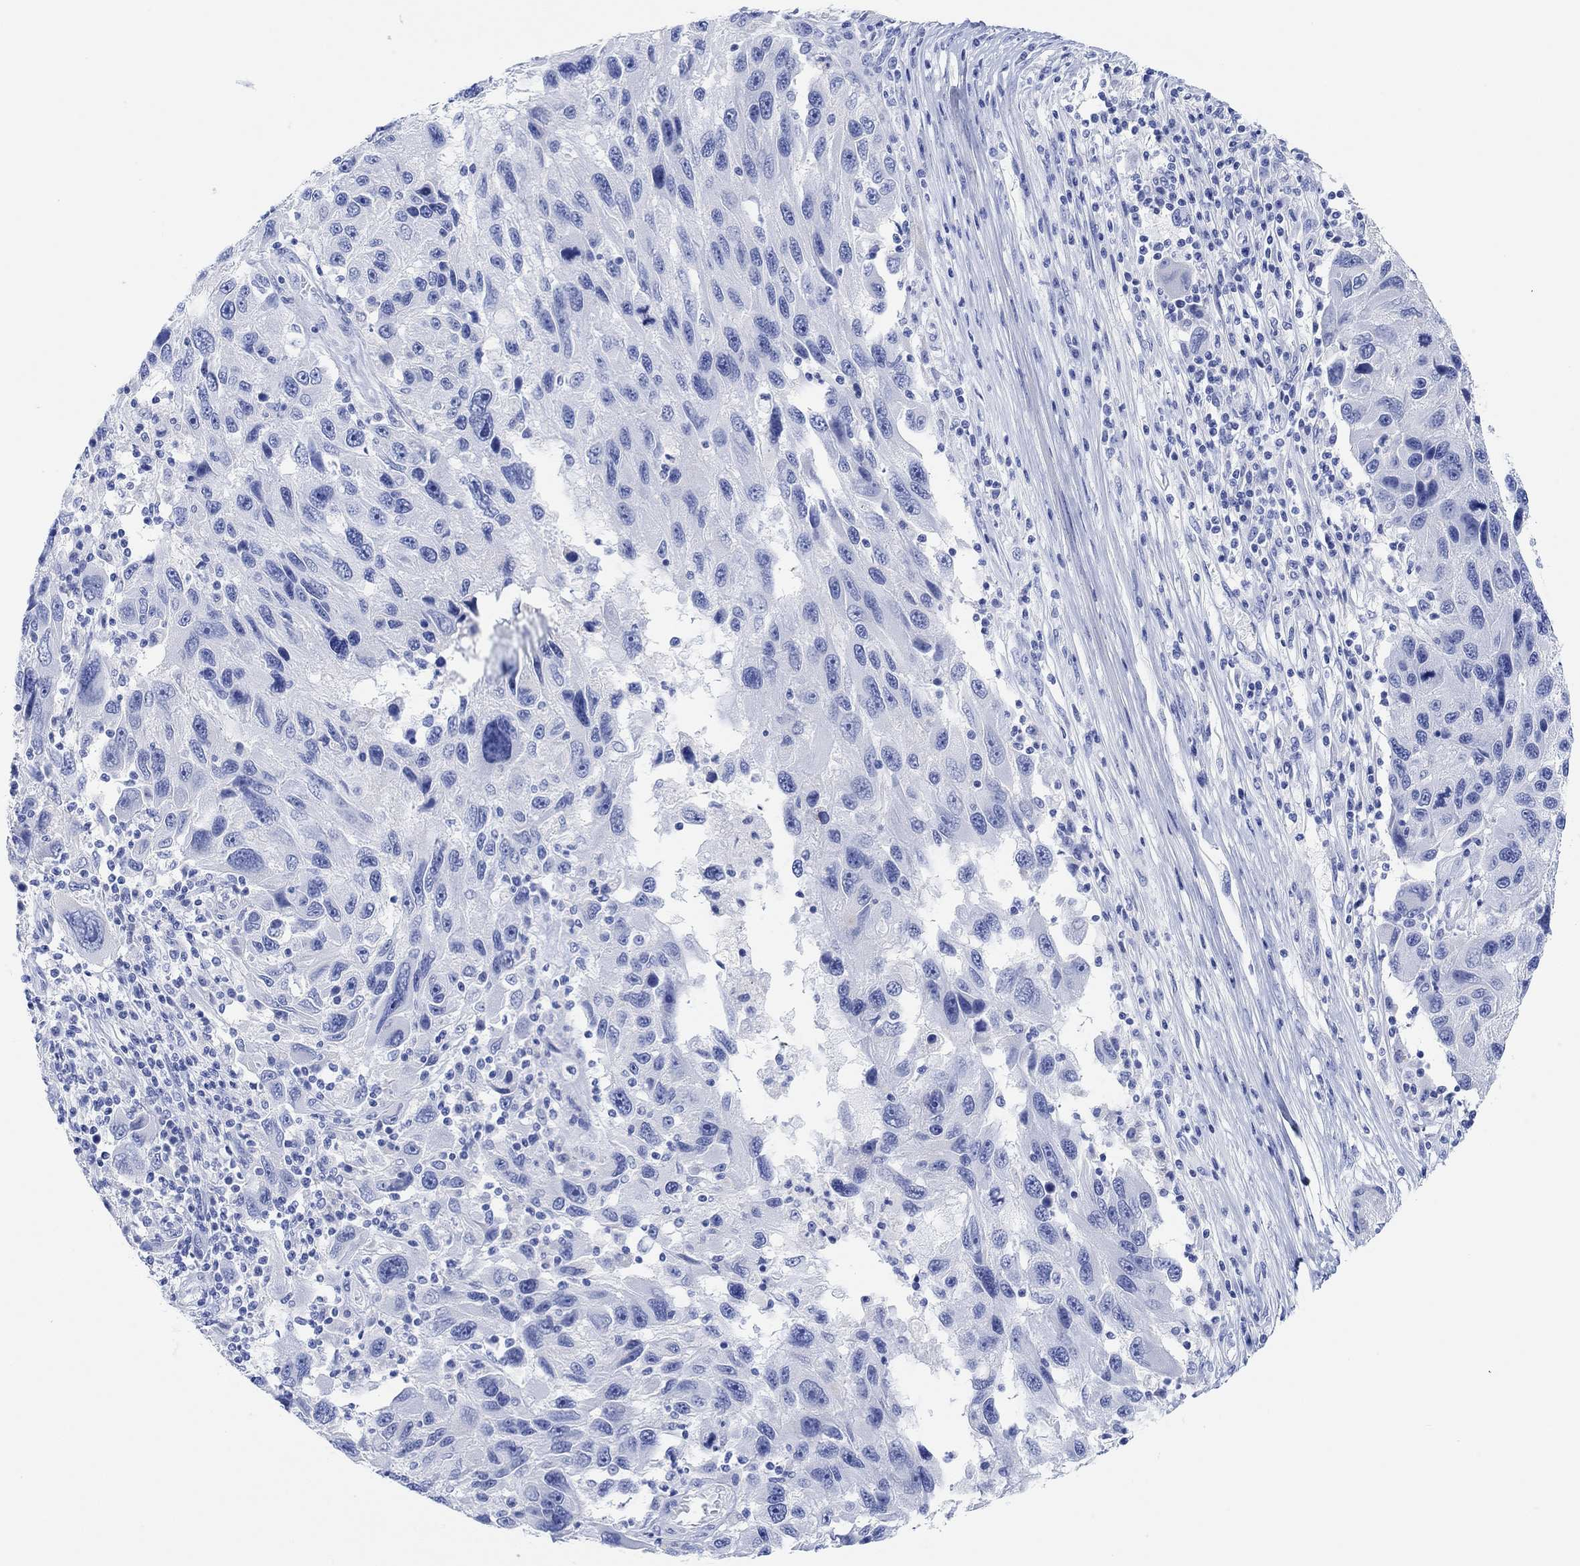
{"staining": {"intensity": "negative", "quantity": "none", "location": "none"}, "tissue": "melanoma", "cell_type": "Tumor cells", "image_type": "cancer", "snomed": [{"axis": "morphology", "description": "Malignant melanoma, NOS"}, {"axis": "topography", "description": "Skin"}], "caption": "A high-resolution micrograph shows immunohistochemistry (IHC) staining of melanoma, which displays no significant expression in tumor cells.", "gene": "ANKRD33", "patient": {"sex": "male", "age": 53}}